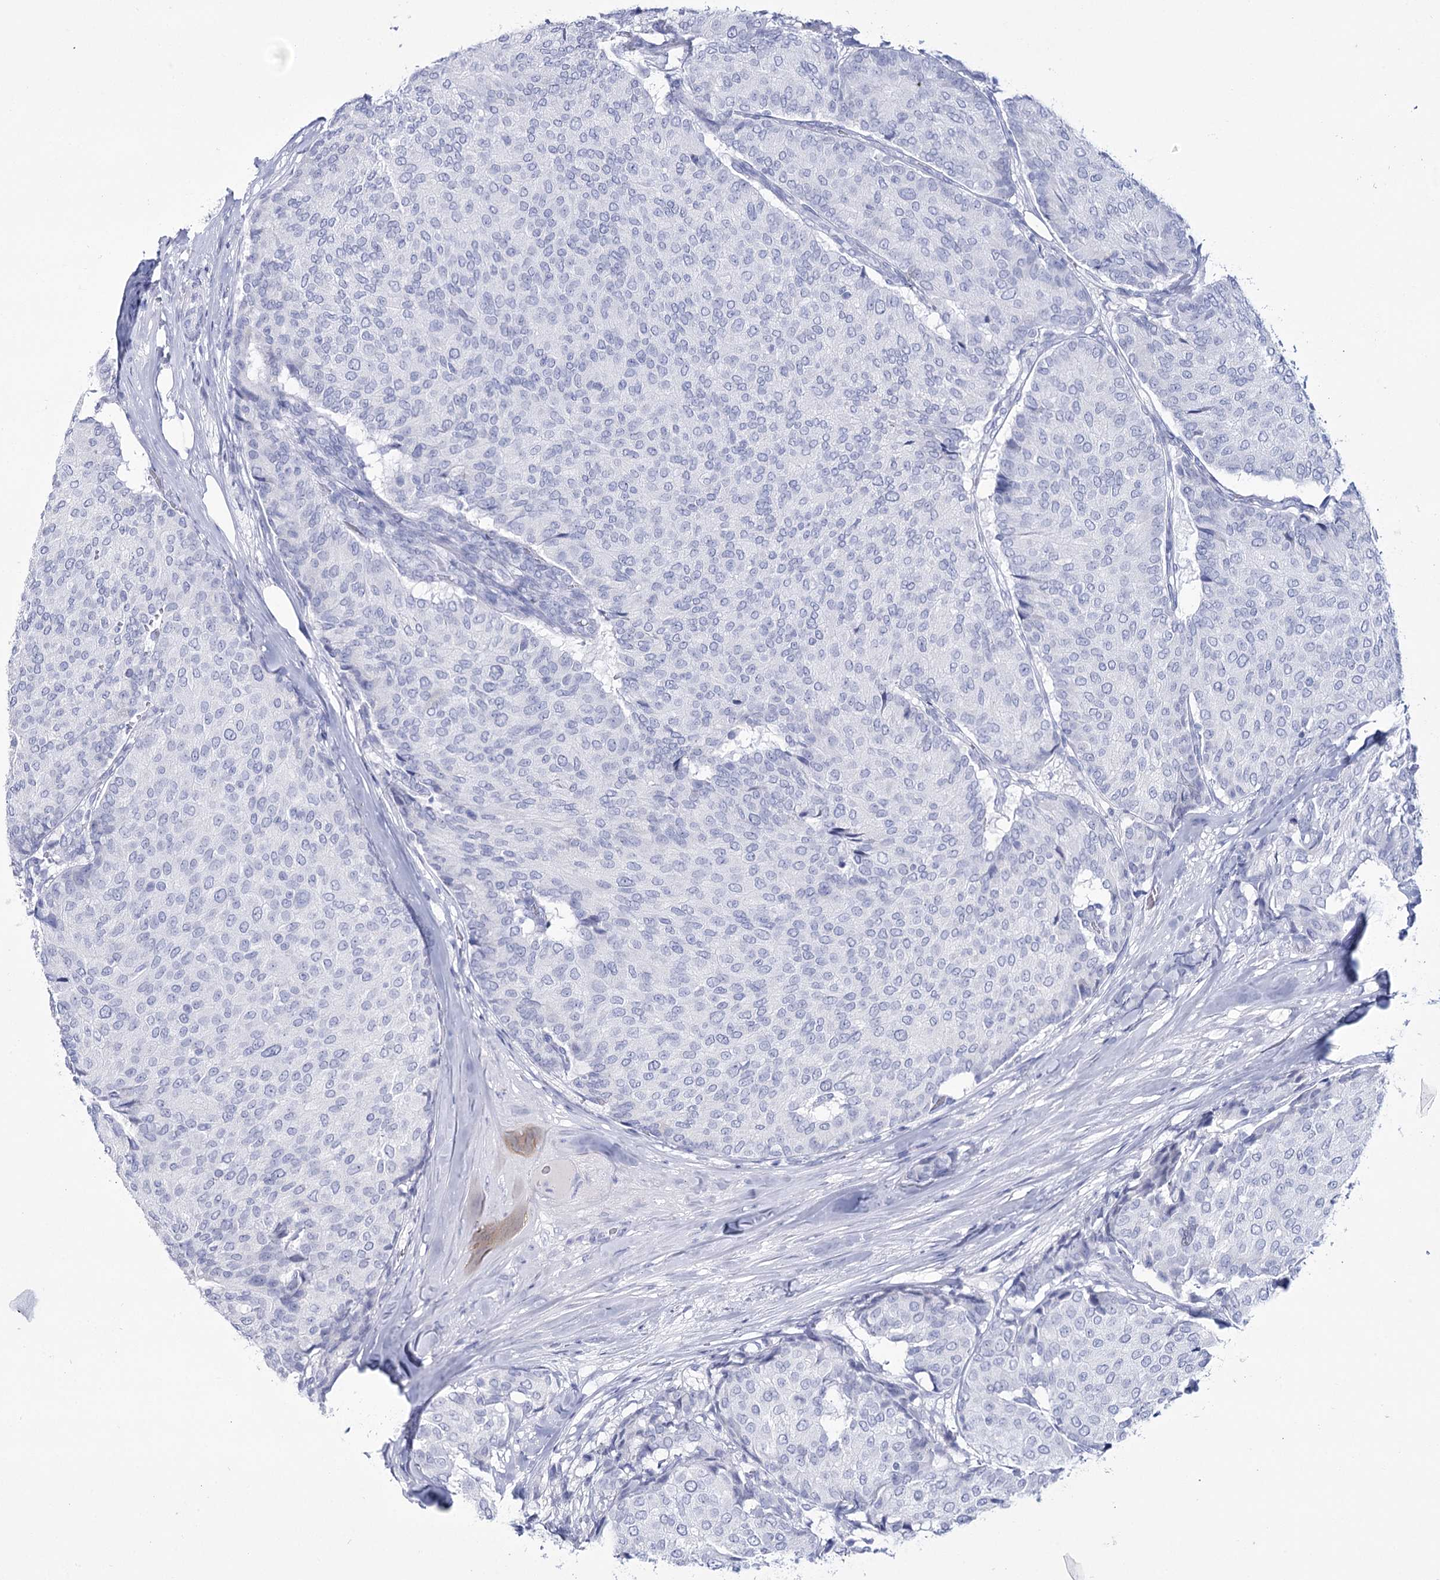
{"staining": {"intensity": "negative", "quantity": "none", "location": "none"}, "tissue": "breast cancer", "cell_type": "Tumor cells", "image_type": "cancer", "snomed": [{"axis": "morphology", "description": "Duct carcinoma"}, {"axis": "topography", "description": "Breast"}], "caption": "Immunohistochemistry (IHC) of human breast invasive ductal carcinoma shows no expression in tumor cells.", "gene": "RNF186", "patient": {"sex": "female", "age": 75}}